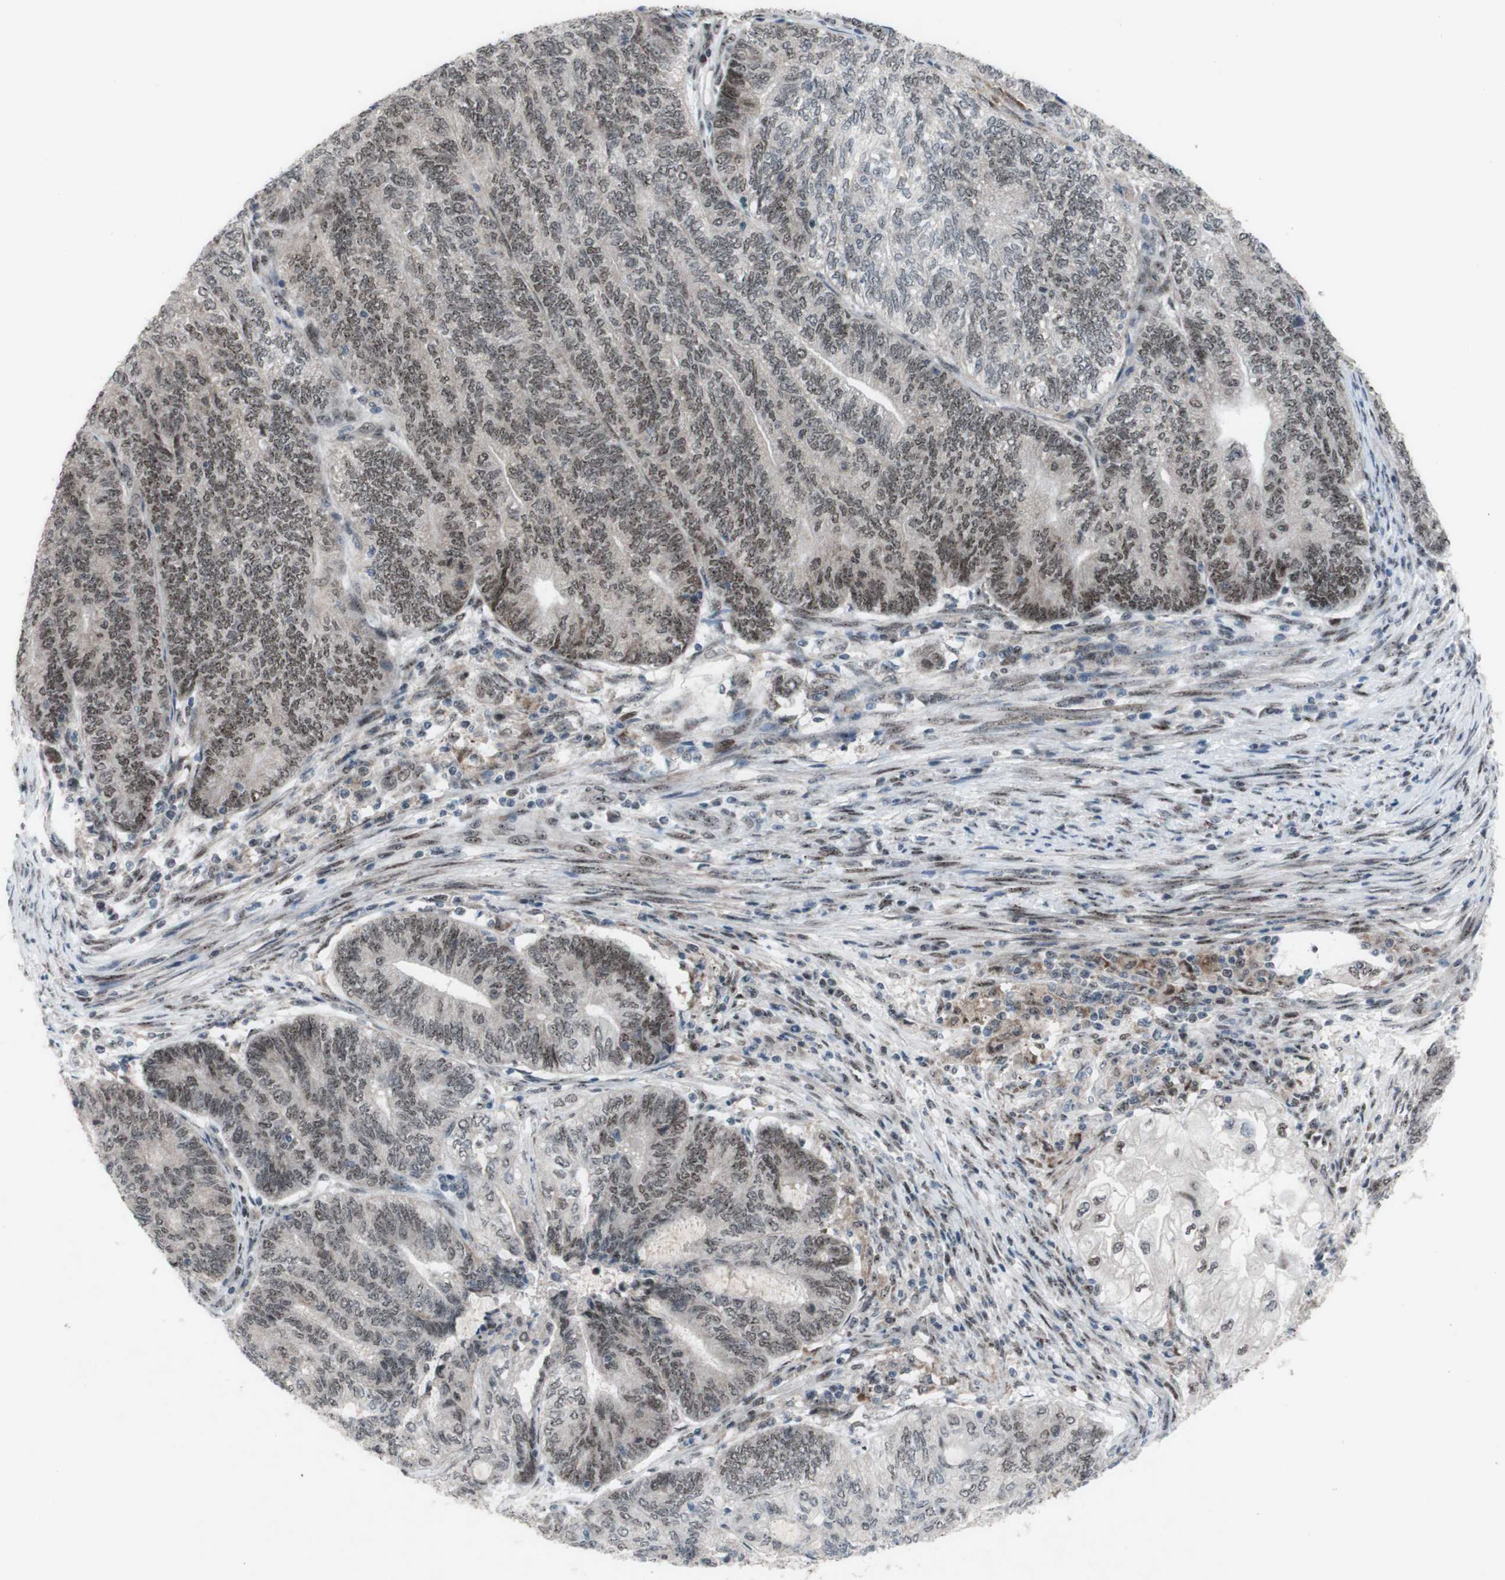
{"staining": {"intensity": "weak", "quantity": ">75%", "location": "nuclear"}, "tissue": "endometrial cancer", "cell_type": "Tumor cells", "image_type": "cancer", "snomed": [{"axis": "morphology", "description": "Adenocarcinoma, NOS"}, {"axis": "topography", "description": "Uterus"}, {"axis": "topography", "description": "Endometrium"}], "caption": "Protein staining demonstrates weak nuclear positivity in about >75% of tumor cells in adenocarcinoma (endometrial). (Brightfield microscopy of DAB IHC at high magnification).", "gene": "POLR1A", "patient": {"sex": "female", "age": 70}}